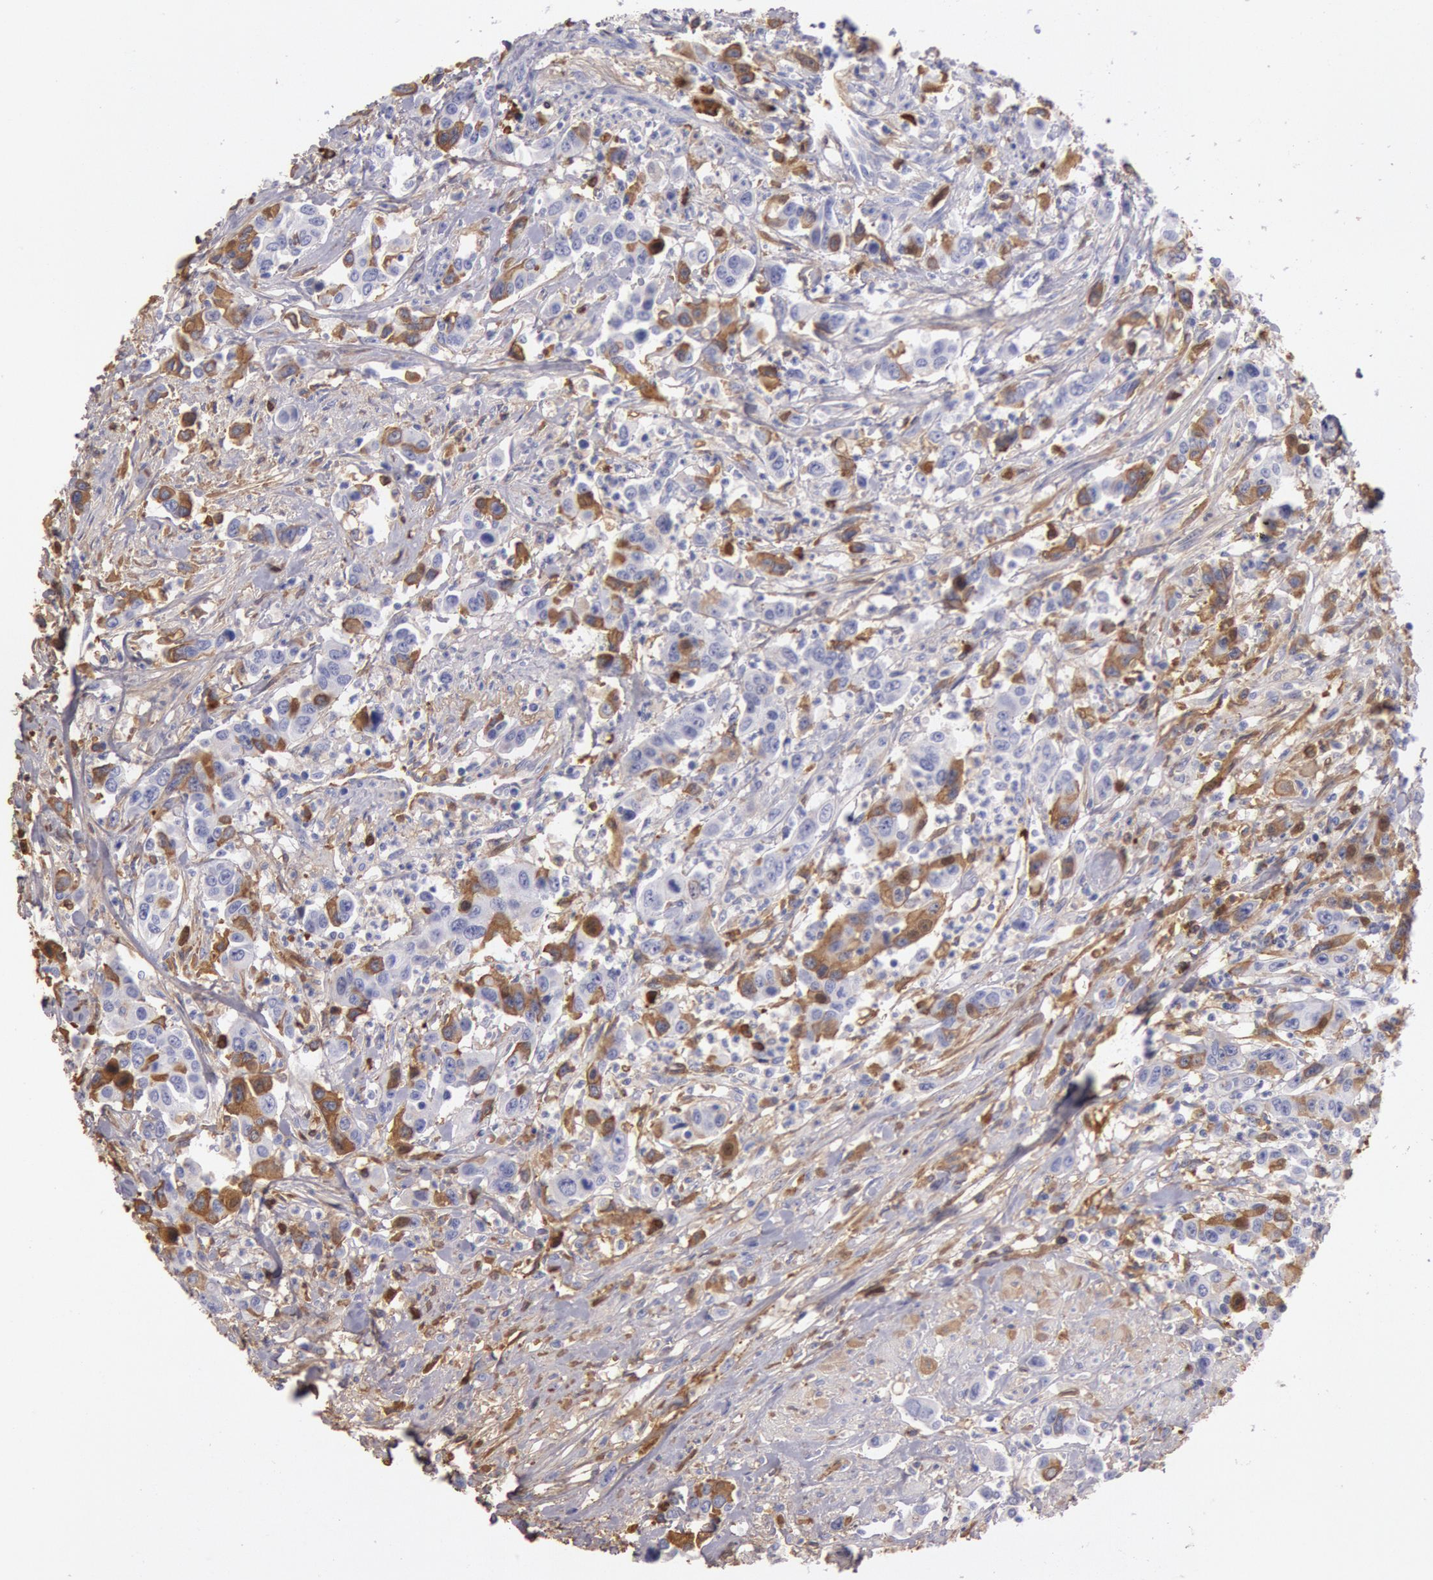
{"staining": {"intensity": "moderate", "quantity": "25%-75%", "location": "cytoplasmic/membranous"}, "tissue": "urothelial cancer", "cell_type": "Tumor cells", "image_type": "cancer", "snomed": [{"axis": "morphology", "description": "Urothelial carcinoma, High grade"}, {"axis": "topography", "description": "Urinary bladder"}], "caption": "IHC micrograph of high-grade urothelial carcinoma stained for a protein (brown), which reveals medium levels of moderate cytoplasmic/membranous expression in about 25%-75% of tumor cells.", "gene": "IGHG1", "patient": {"sex": "male", "age": 86}}